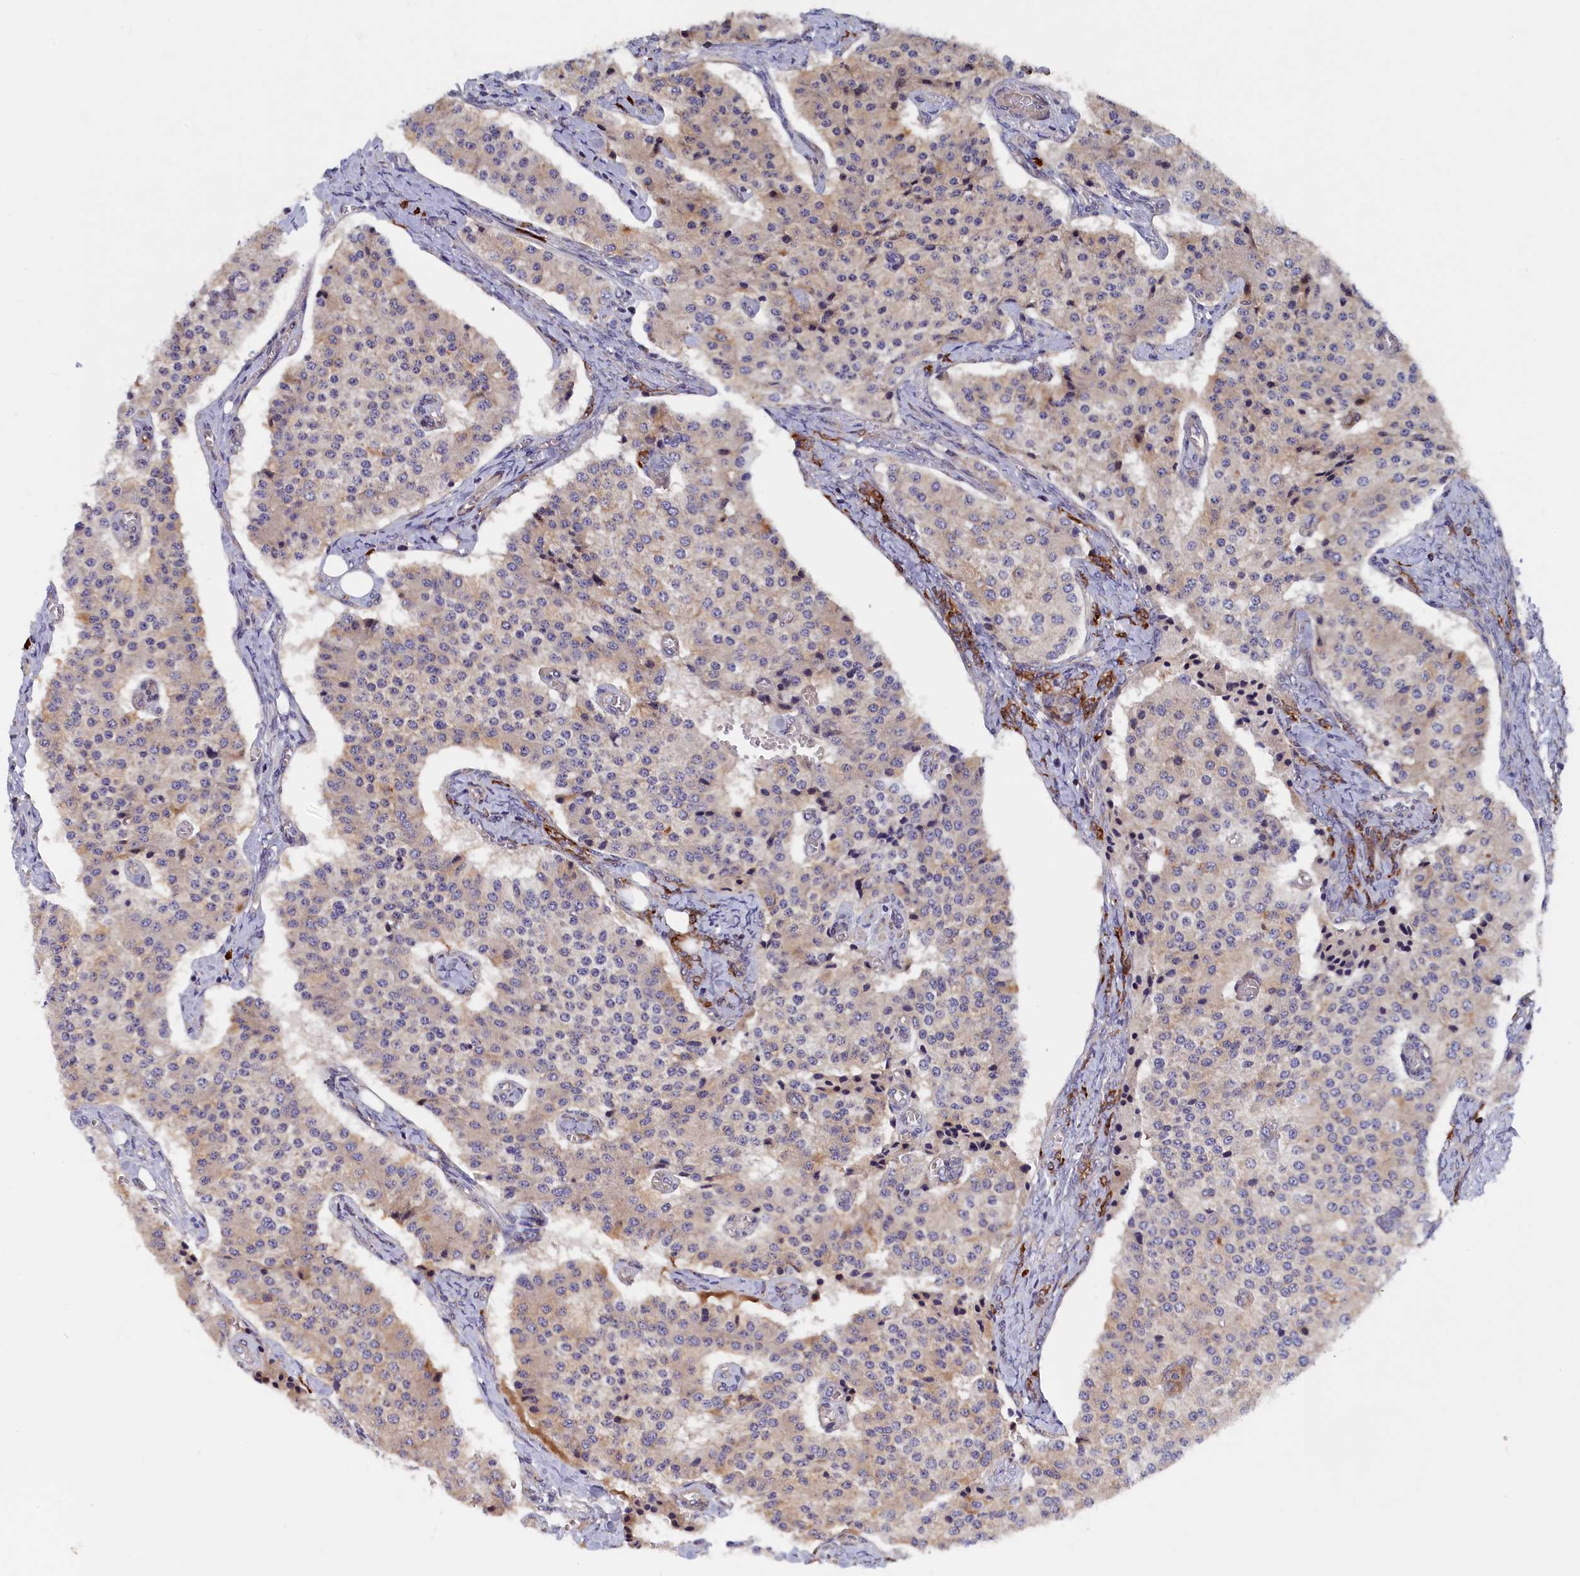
{"staining": {"intensity": "weak", "quantity": "25%-75%", "location": "cytoplasmic/membranous"}, "tissue": "carcinoid", "cell_type": "Tumor cells", "image_type": "cancer", "snomed": [{"axis": "morphology", "description": "Carcinoid, malignant, NOS"}, {"axis": "topography", "description": "Colon"}], "caption": "Brown immunohistochemical staining in human carcinoid (malignant) reveals weak cytoplasmic/membranous positivity in approximately 25%-75% of tumor cells. Immunohistochemistry stains the protein in brown and the nuclei are stained blue.", "gene": "JPT2", "patient": {"sex": "female", "age": 52}}